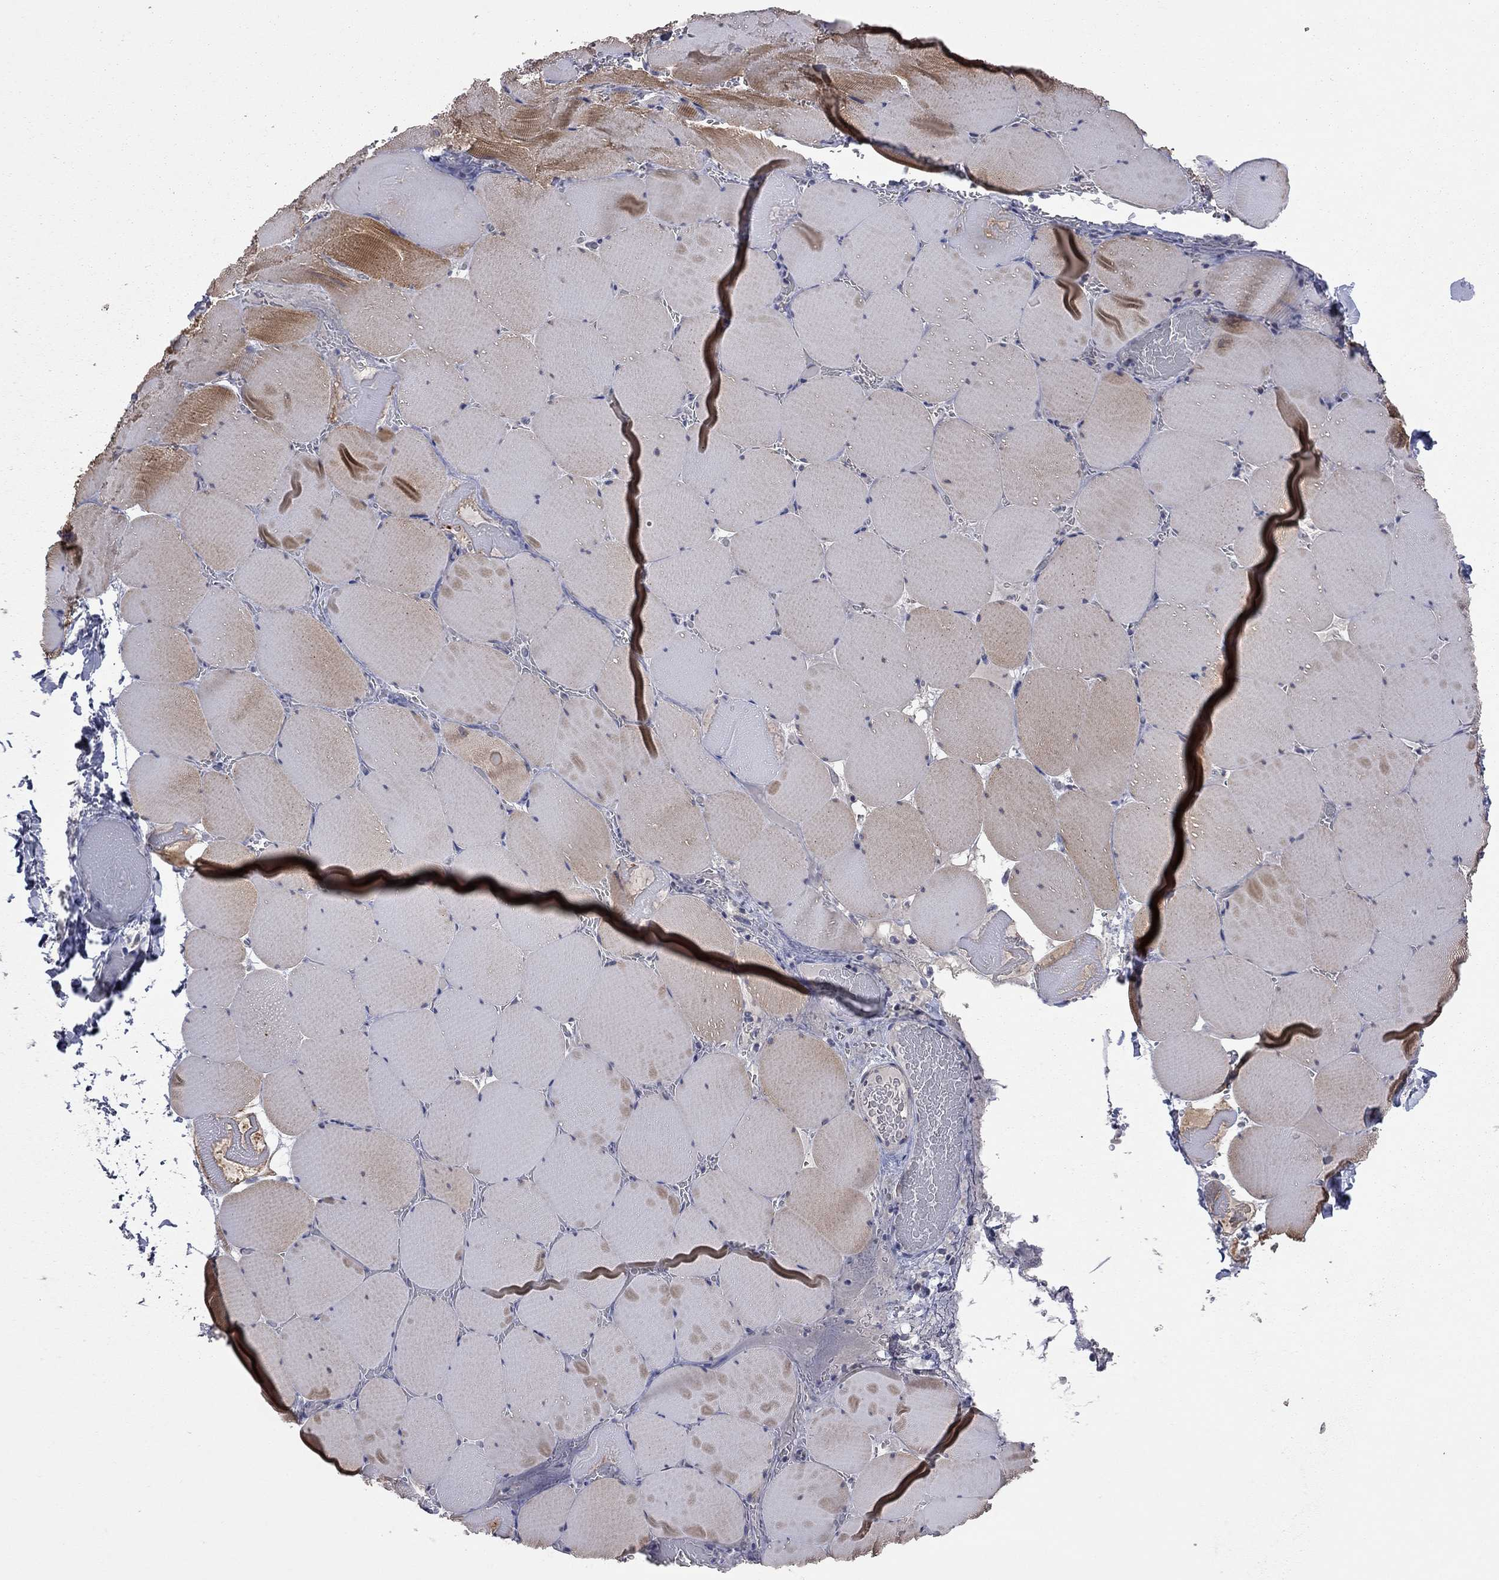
{"staining": {"intensity": "moderate", "quantity": "25%-75%", "location": "cytoplasmic/membranous"}, "tissue": "skeletal muscle", "cell_type": "Myocytes", "image_type": "normal", "snomed": [{"axis": "morphology", "description": "Normal tissue, NOS"}, {"axis": "morphology", "description": "Malignant melanoma, Metastatic site"}, {"axis": "topography", "description": "Skeletal muscle"}], "caption": "Human skeletal muscle stained with a brown dye reveals moderate cytoplasmic/membranous positive positivity in about 25%-75% of myocytes.", "gene": "FABP12", "patient": {"sex": "male", "age": 50}}